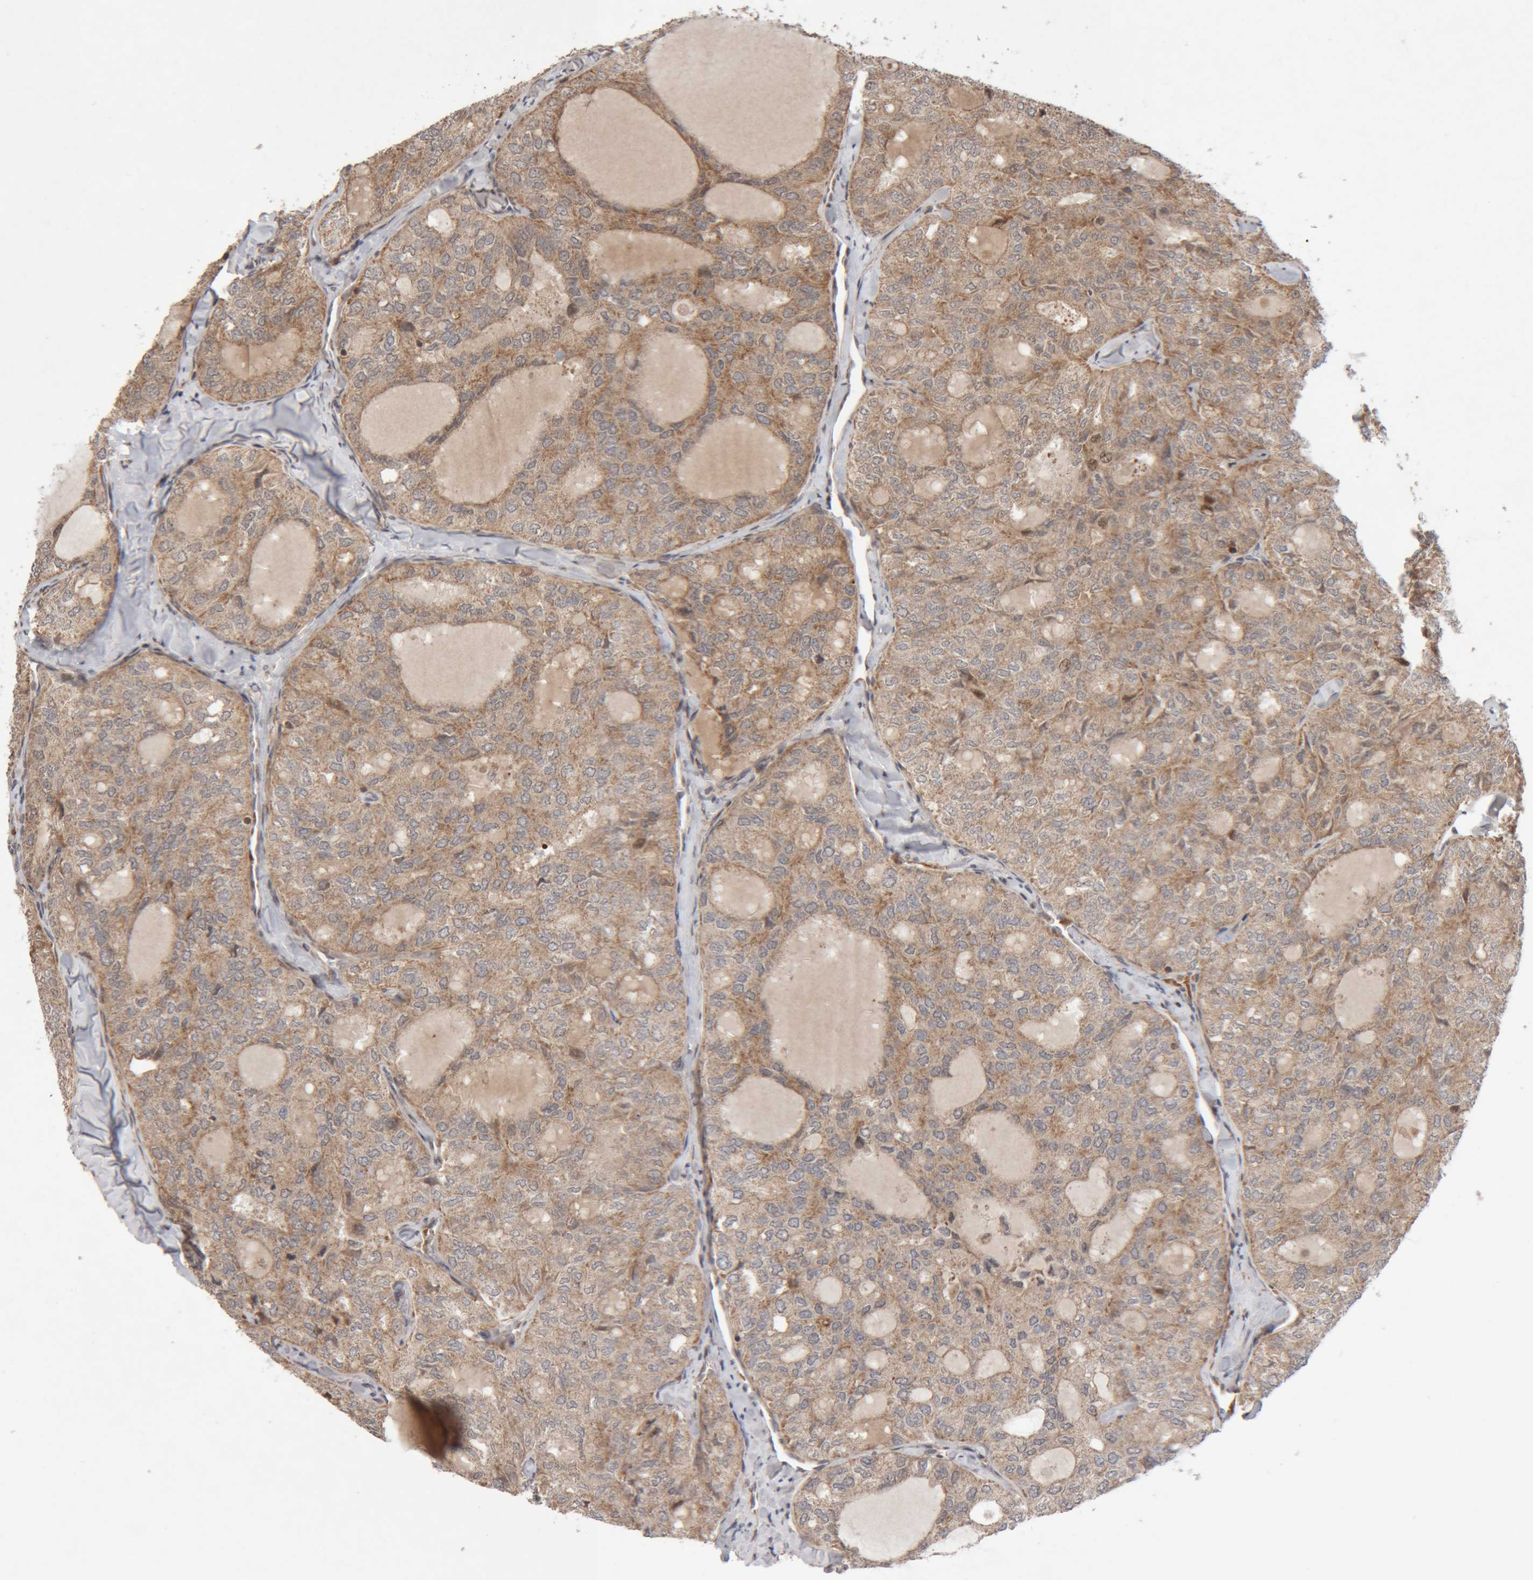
{"staining": {"intensity": "weak", "quantity": ">75%", "location": "cytoplasmic/membranous"}, "tissue": "thyroid cancer", "cell_type": "Tumor cells", "image_type": "cancer", "snomed": [{"axis": "morphology", "description": "Follicular adenoma carcinoma, NOS"}, {"axis": "topography", "description": "Thyroid gland"}], "caption": "Immunohistochemical staining of thyroid cancer displays weak cytoplasmic/membranous protein positivity in about >75% of tumor cells.", "gene": "KIF21B", "patient": {"sex": "male", "age": 75}}